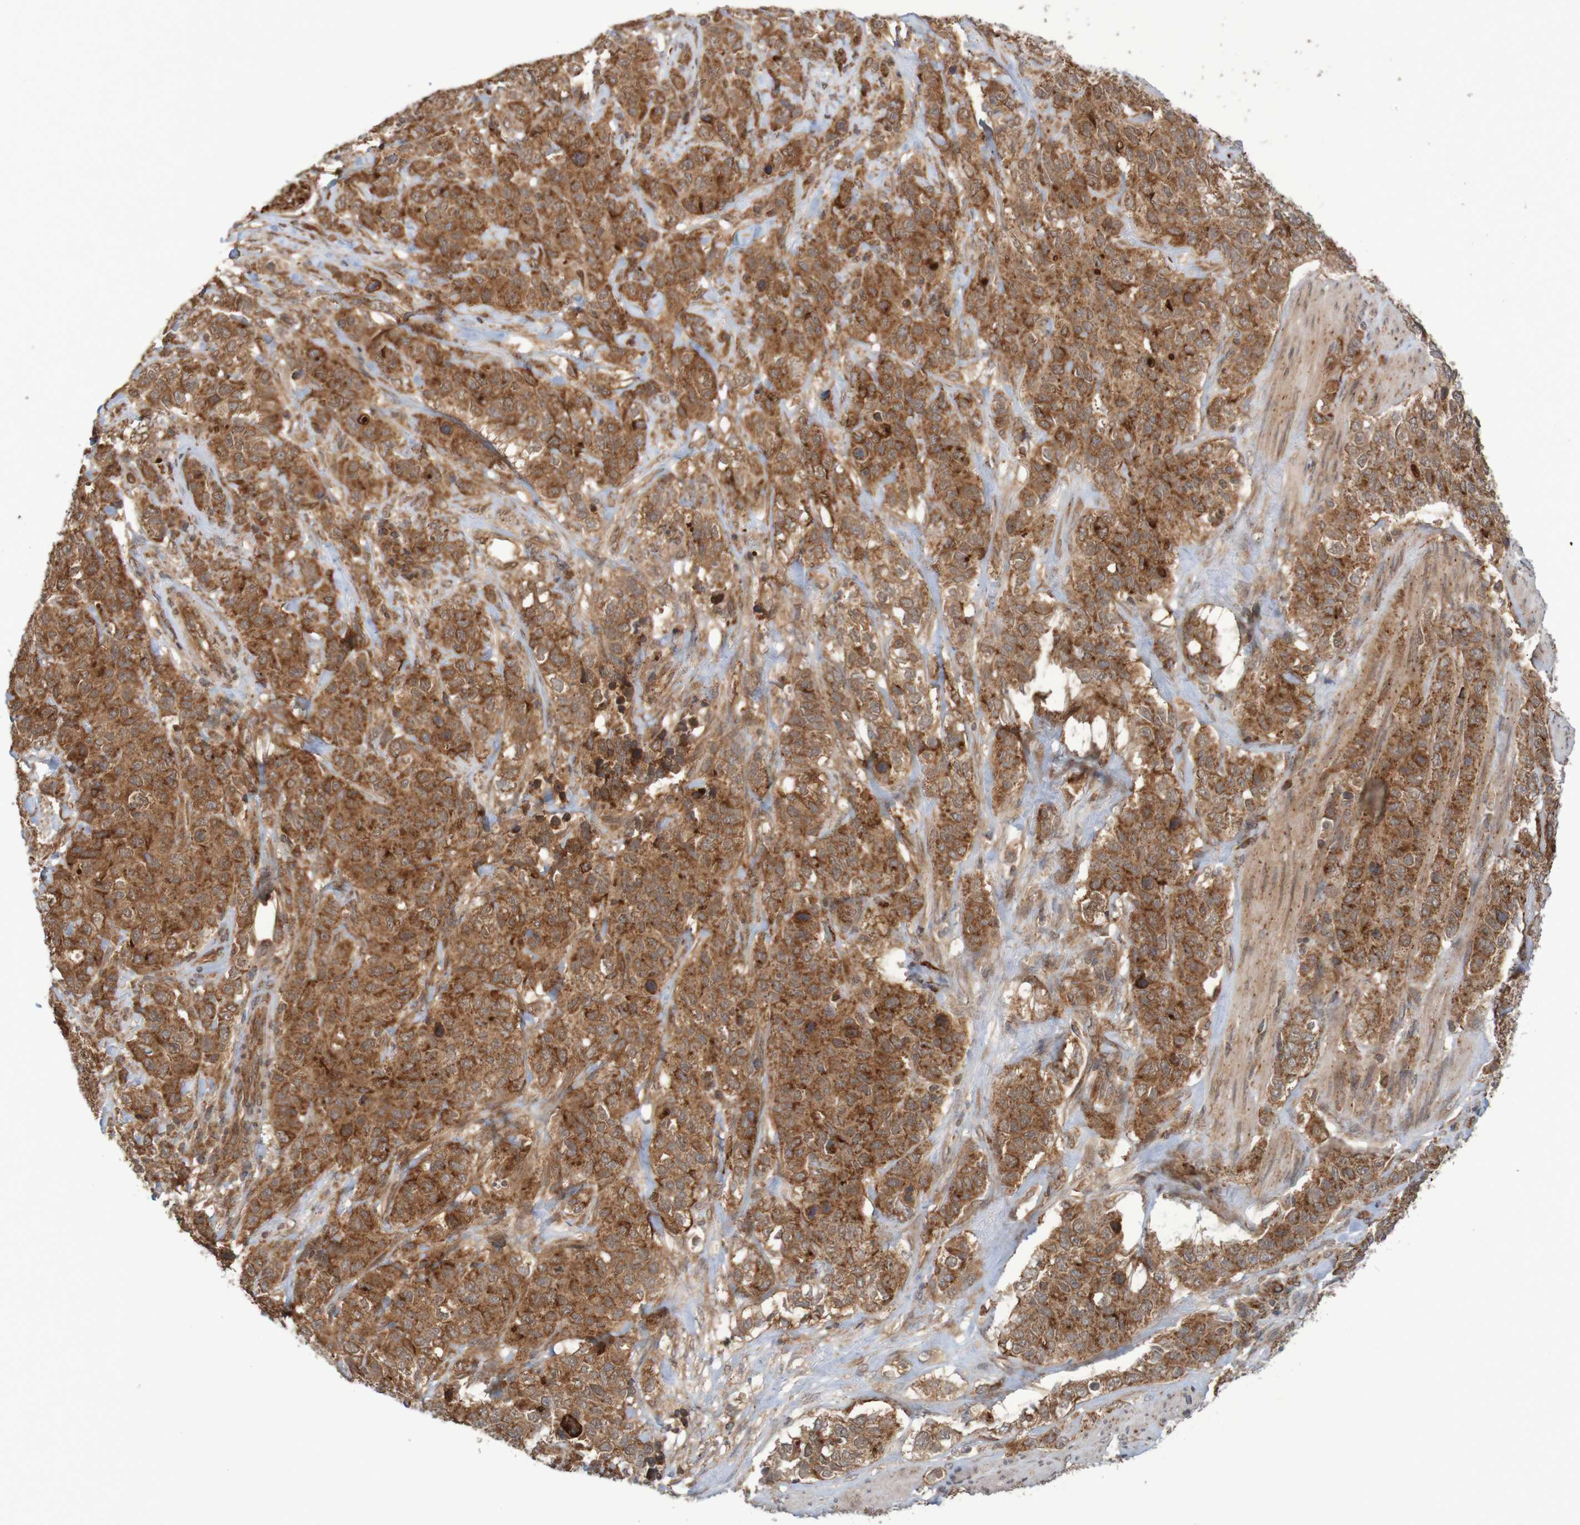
{"staining": {"intensity": "strong", "quantity": ">75%", "location": "cytoplasmic/membranous"}, "tissue": "stomach cancer", "cell_type": "Tumor cells", "image_type": "cancer", "snomed": [{"axis": "morphology", "description": "Adenocarcinoma, NOS"}, {"axis": "topography", "description": "Stomach"}], "caption": "High-power microscopy captured an immunohistochemistry (IHC) photomicrograph of stomach cancer (adenocarcinoma), revealing strong cytoplasmic/membranous expression in approximately >75% of tumor cells. (DAB IHC with brightfield microscopy, high magnification).", "gene": "MRPL52", "patient": {"sex": "male", "age": 48}}